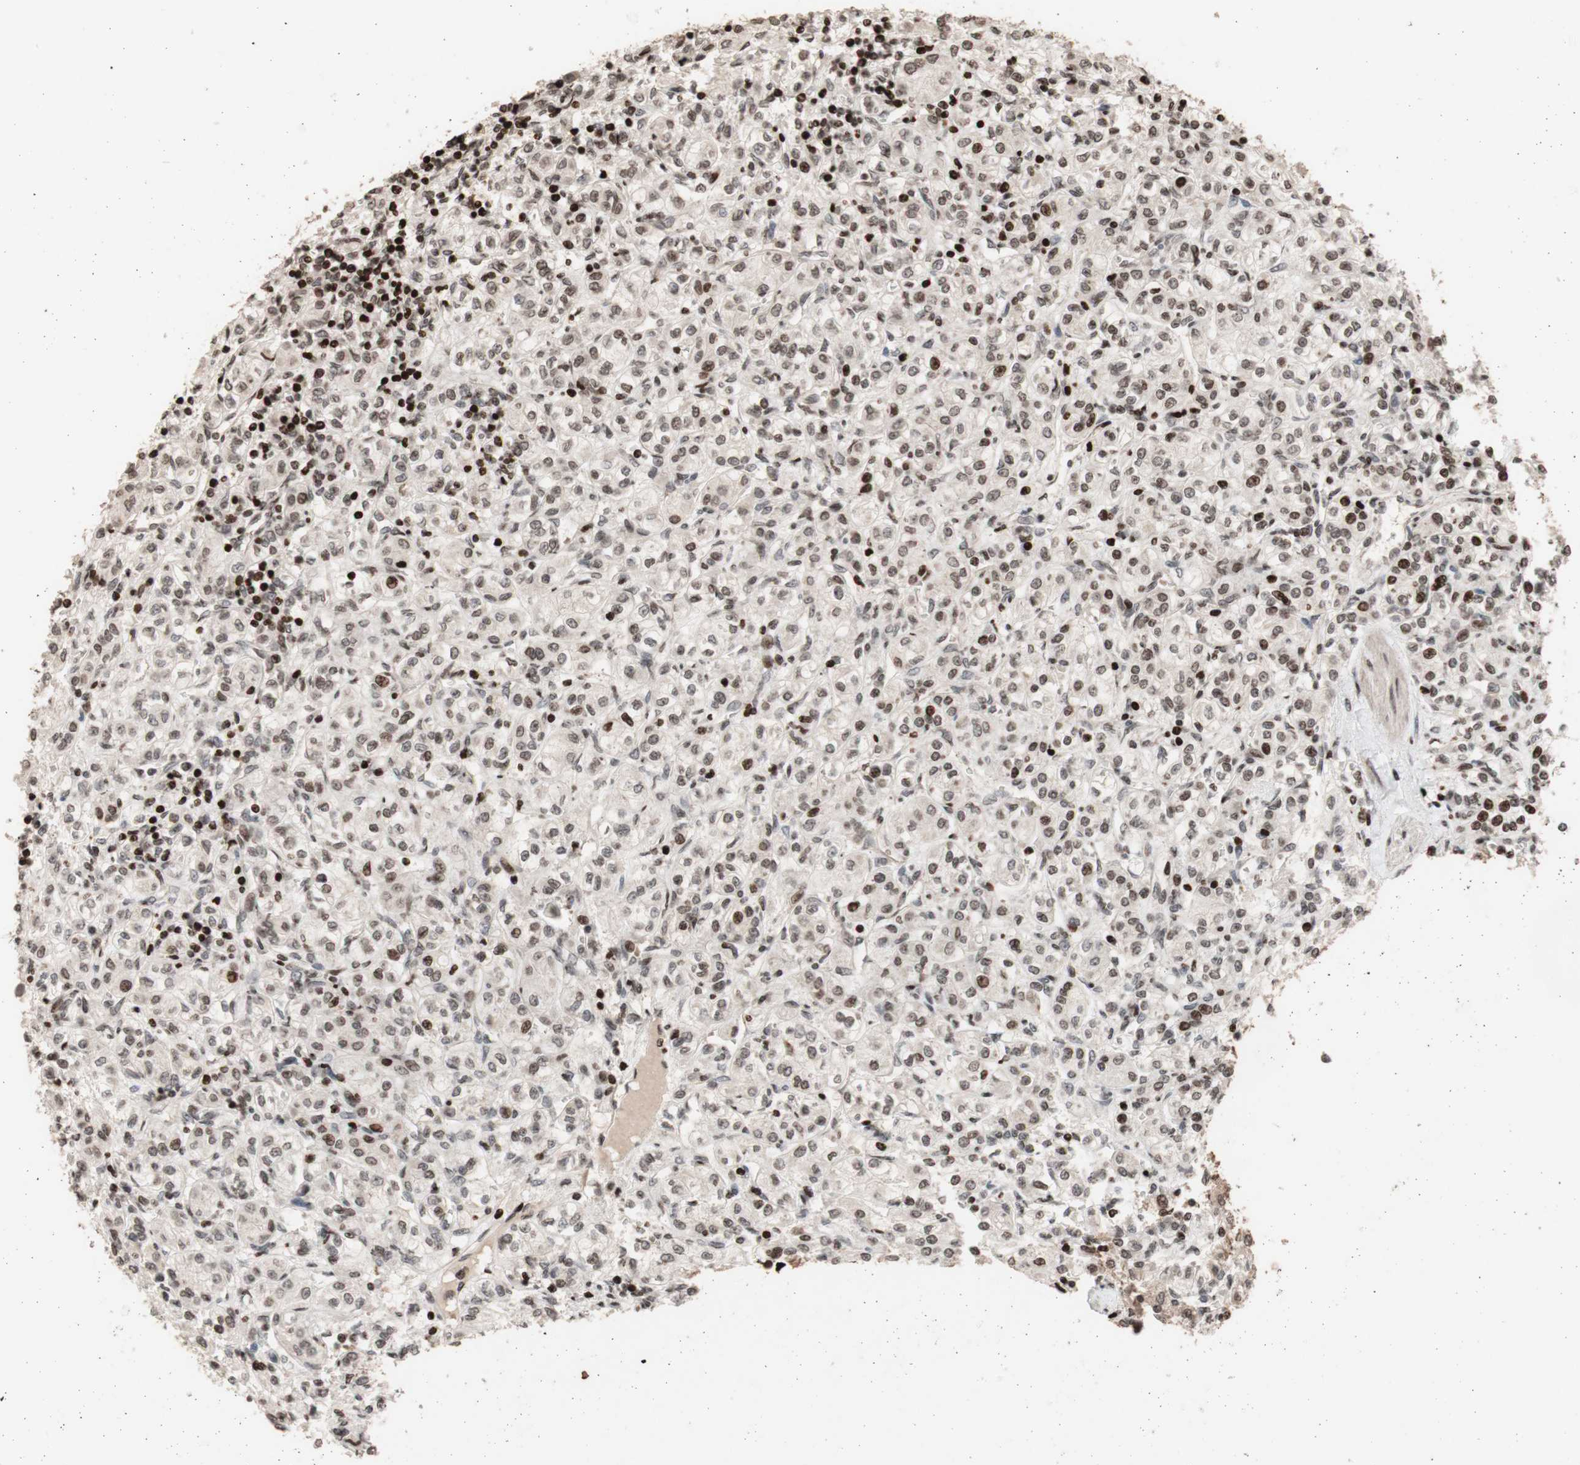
{"staining": {"intensity": "weak", "quantity": "25%-75%", "location": "nuclear"}, "tissue": "renal cancer", "cell_type": "Tumor cells", "image_type": "cancer", "snomed": [{"axis": "morphology", "description": "Adenocarcinoma, NOS"}, {"axis": "topography", "description": "Kidney"}], "caption": "High-power microscopy captured an immunohistochemistry micrograph of renal adenocarcinoma, revealing weak nuclear expression in approximately 25%-75% of tumor cells.", "gene": "POLA1", "patient": {"sex": "male", "age": 77}}